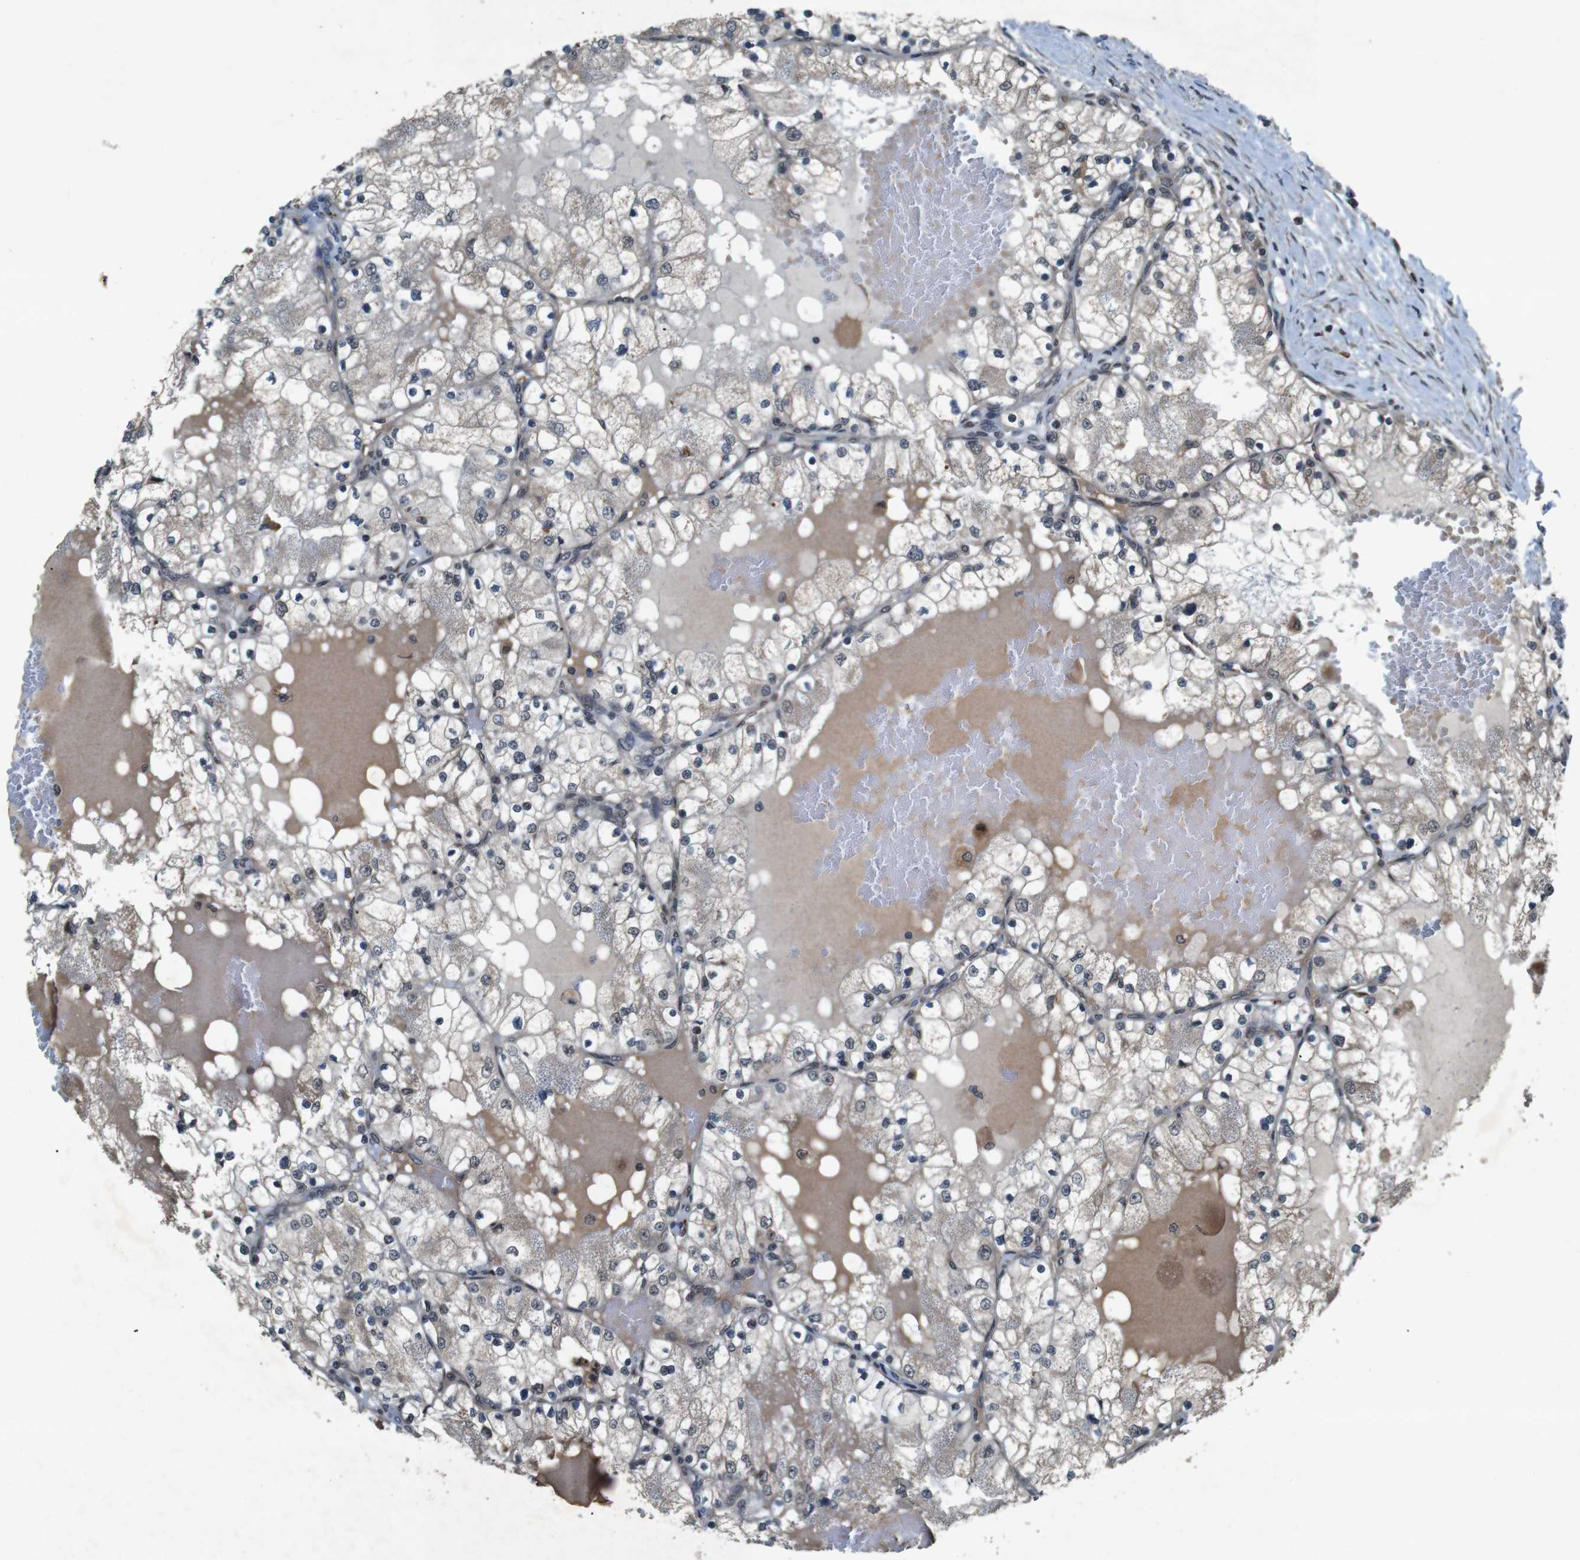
{"staining": {"intensity": "negative", "quantity": "none", "location": "none"}, "tissue": "renal cancer", "cell_type": "Tumor cells", "image_type": "cancer", "snomed": [{"axis": "morphology", "description": "Adenocarcinoma, NOS"}, {"axis": "topography", "description": "Kidney"}], "caption": "Immunohistochemical staining of renal adenocarcinoma shows no significant staining in tumor cells.", "gene": "SOCS1", "patient": {"sex": "male", "age": 68}}